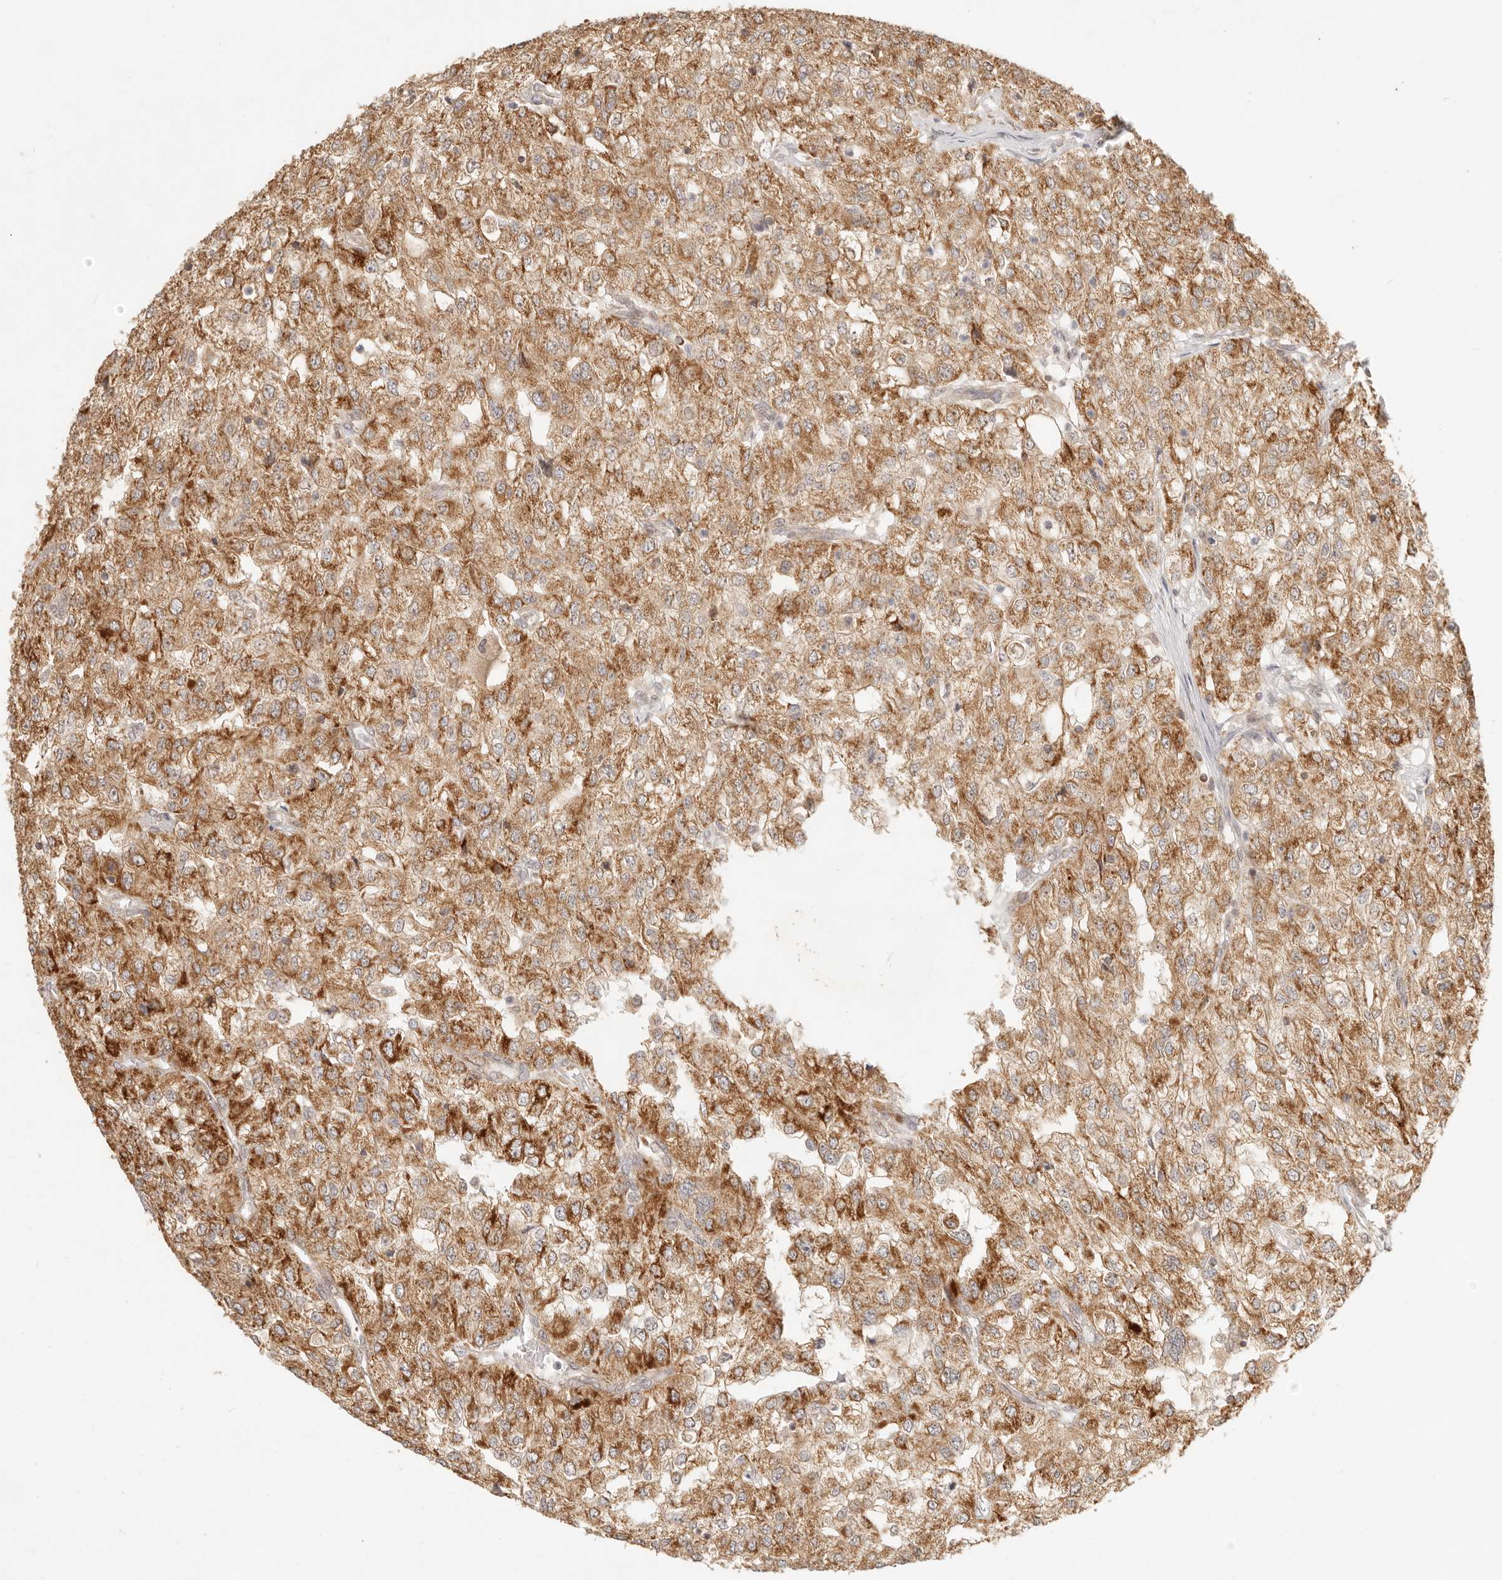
{"staining": {"intensity": "moderate", "quantity": ">75%", "location": "cytoplasmic/membranous"}, "tissue": "renal cancer", "cell_type": "Tumor cells", "image_type": "cancer", "snomed": [{"axis": "morphology", "description": "Adenocarcinoma, NOS"}, {"axis": "topography", "description": "Kidney"}], "caption": "Adenocarcinoma (renal) stained with a protein marker demonstrates moderate staining in tumor cells.", "gene": "TIMM17A", "patient": {"sex": "female", "age": 54}}